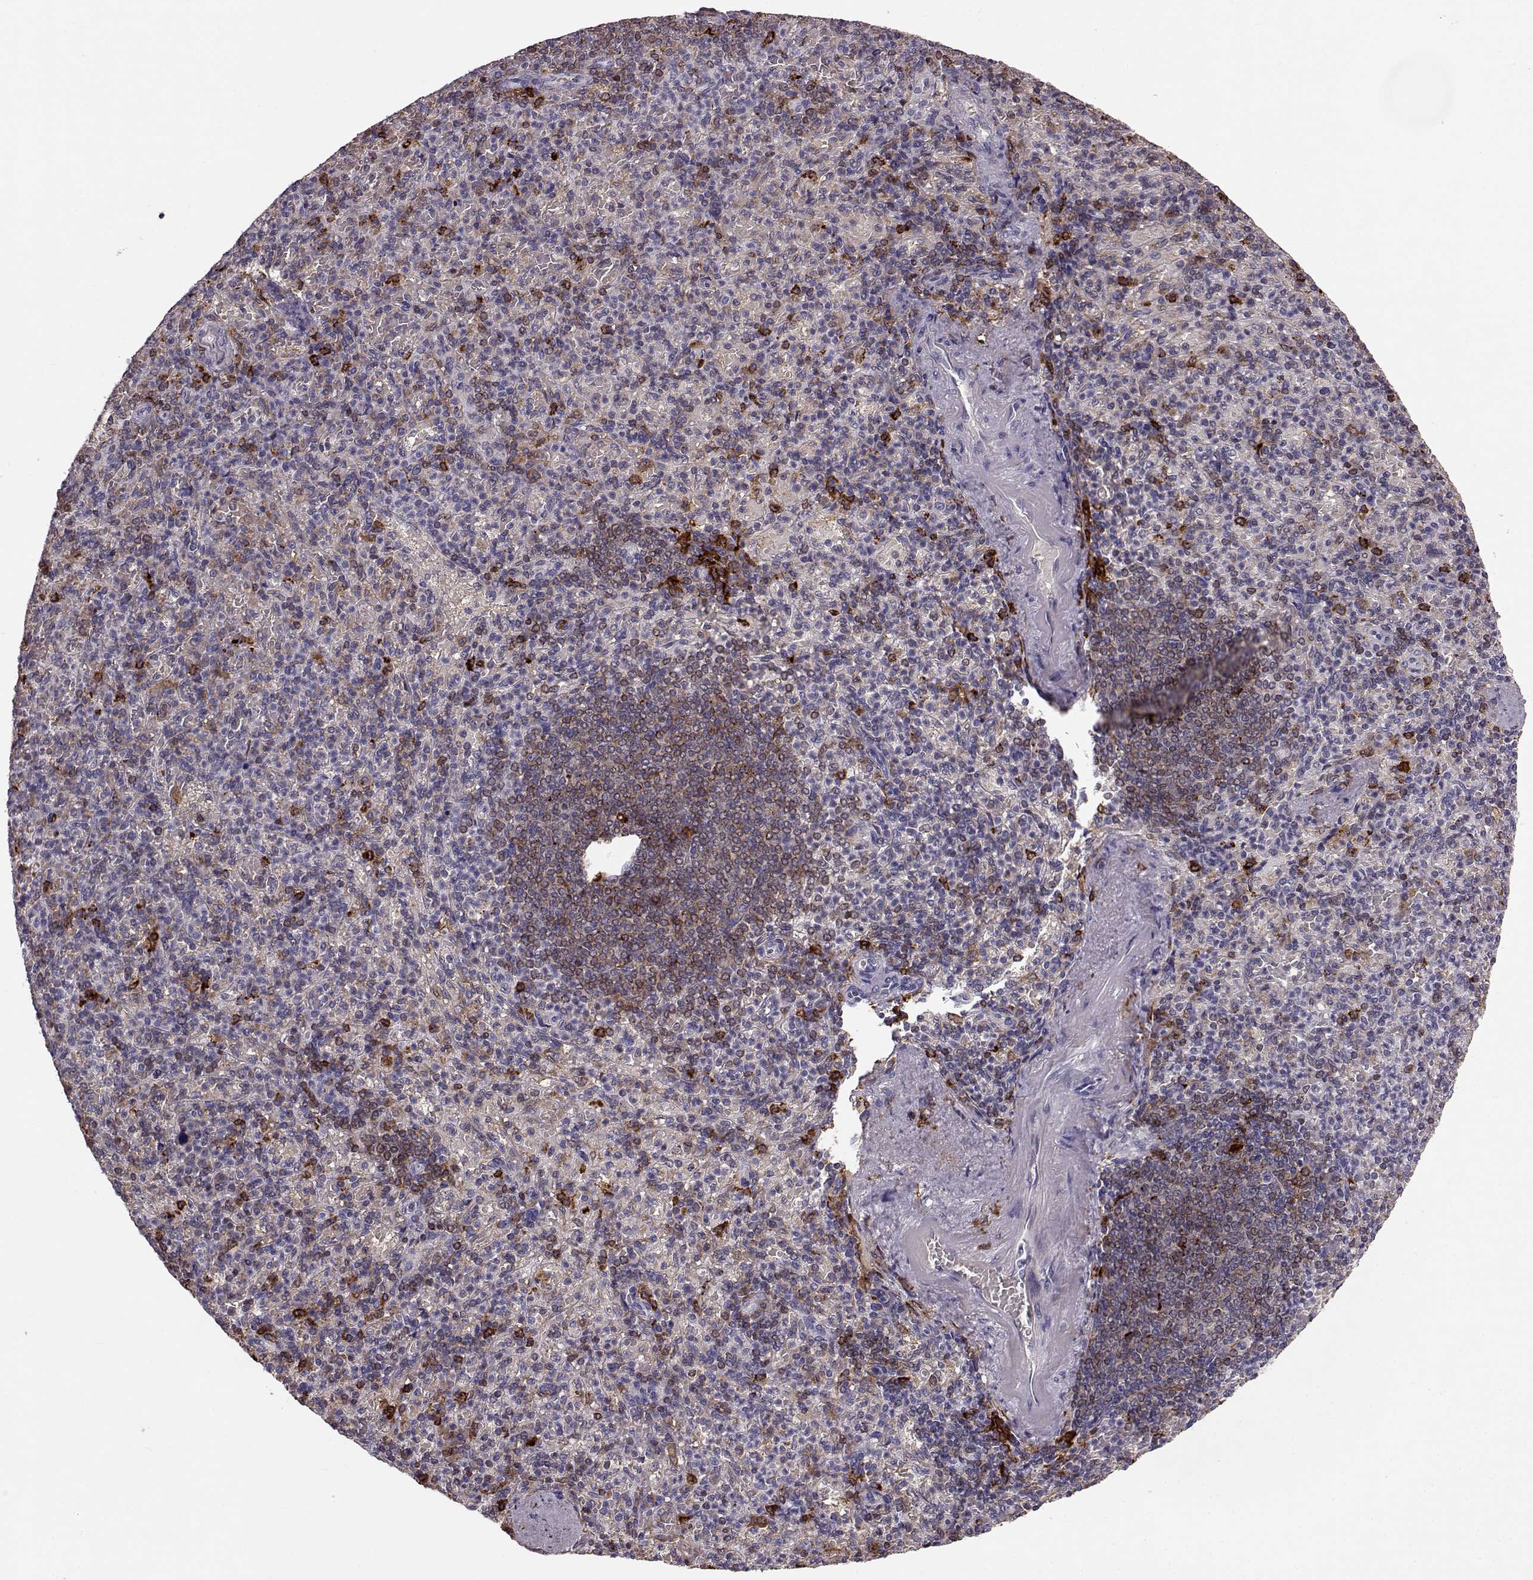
{"staining": {"intensity": "strong", "quantity": "<25%", "location": "cytoplasmic/membranous"}, "tissue": "spleen", "cell_type": "Cells in red pulp", "image_type": "normal", "snomed": [{"axis": "morphology", "description": "Normal tissue, NOS"}, {"axis": "topography", "description": "Spleen"}], "caption": "Immunohistochemistry of unremarkable human spleen displays medium levels of strong cytoplasmic/membranous positivity in approximately <25% of cells in red pulp.", "gene": "CCNF", "patient": {"sex": "female", "age": 74}}